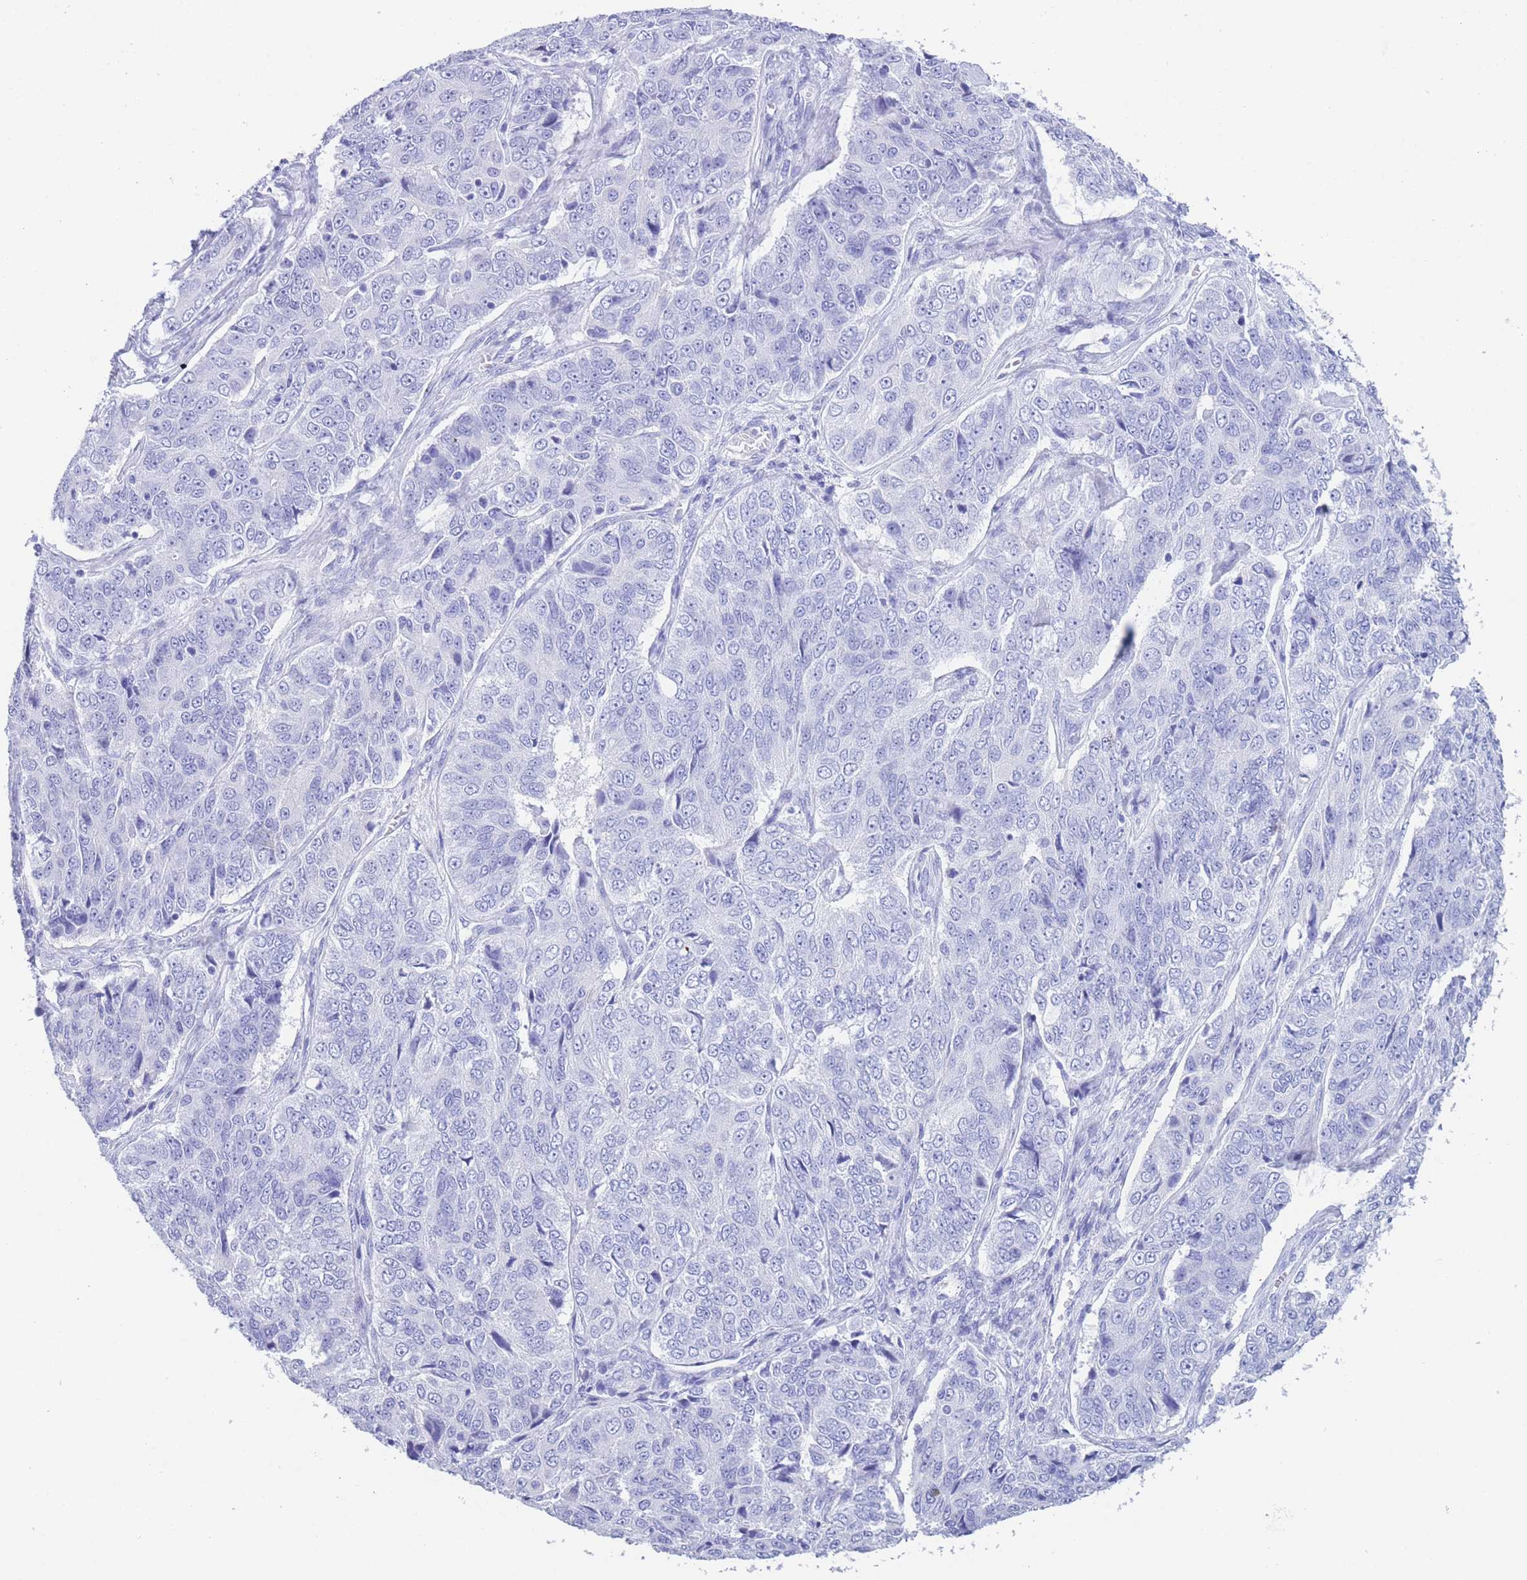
{"staining": {"intensity": "negative", "quantity": "none", "location": "none"}, "tissue": "ovarian cancer", "cell_type": "Tumor cells", "image_type": "cancer", "snomed": [{"axis": "morphology", "description": "Carcinoma, endometroid"}, {"axis": "topography", "description": "Ovary"}], "caption": "An immunohistochemistry (IHC) photomicrograph of ovarian endometroid carcinoma is shown. There is no staining in tumor cells of ovarian endometroid carcinoma.", "gene": "SLCO1B3", "patient": {"sex": "female", "age": 51}}